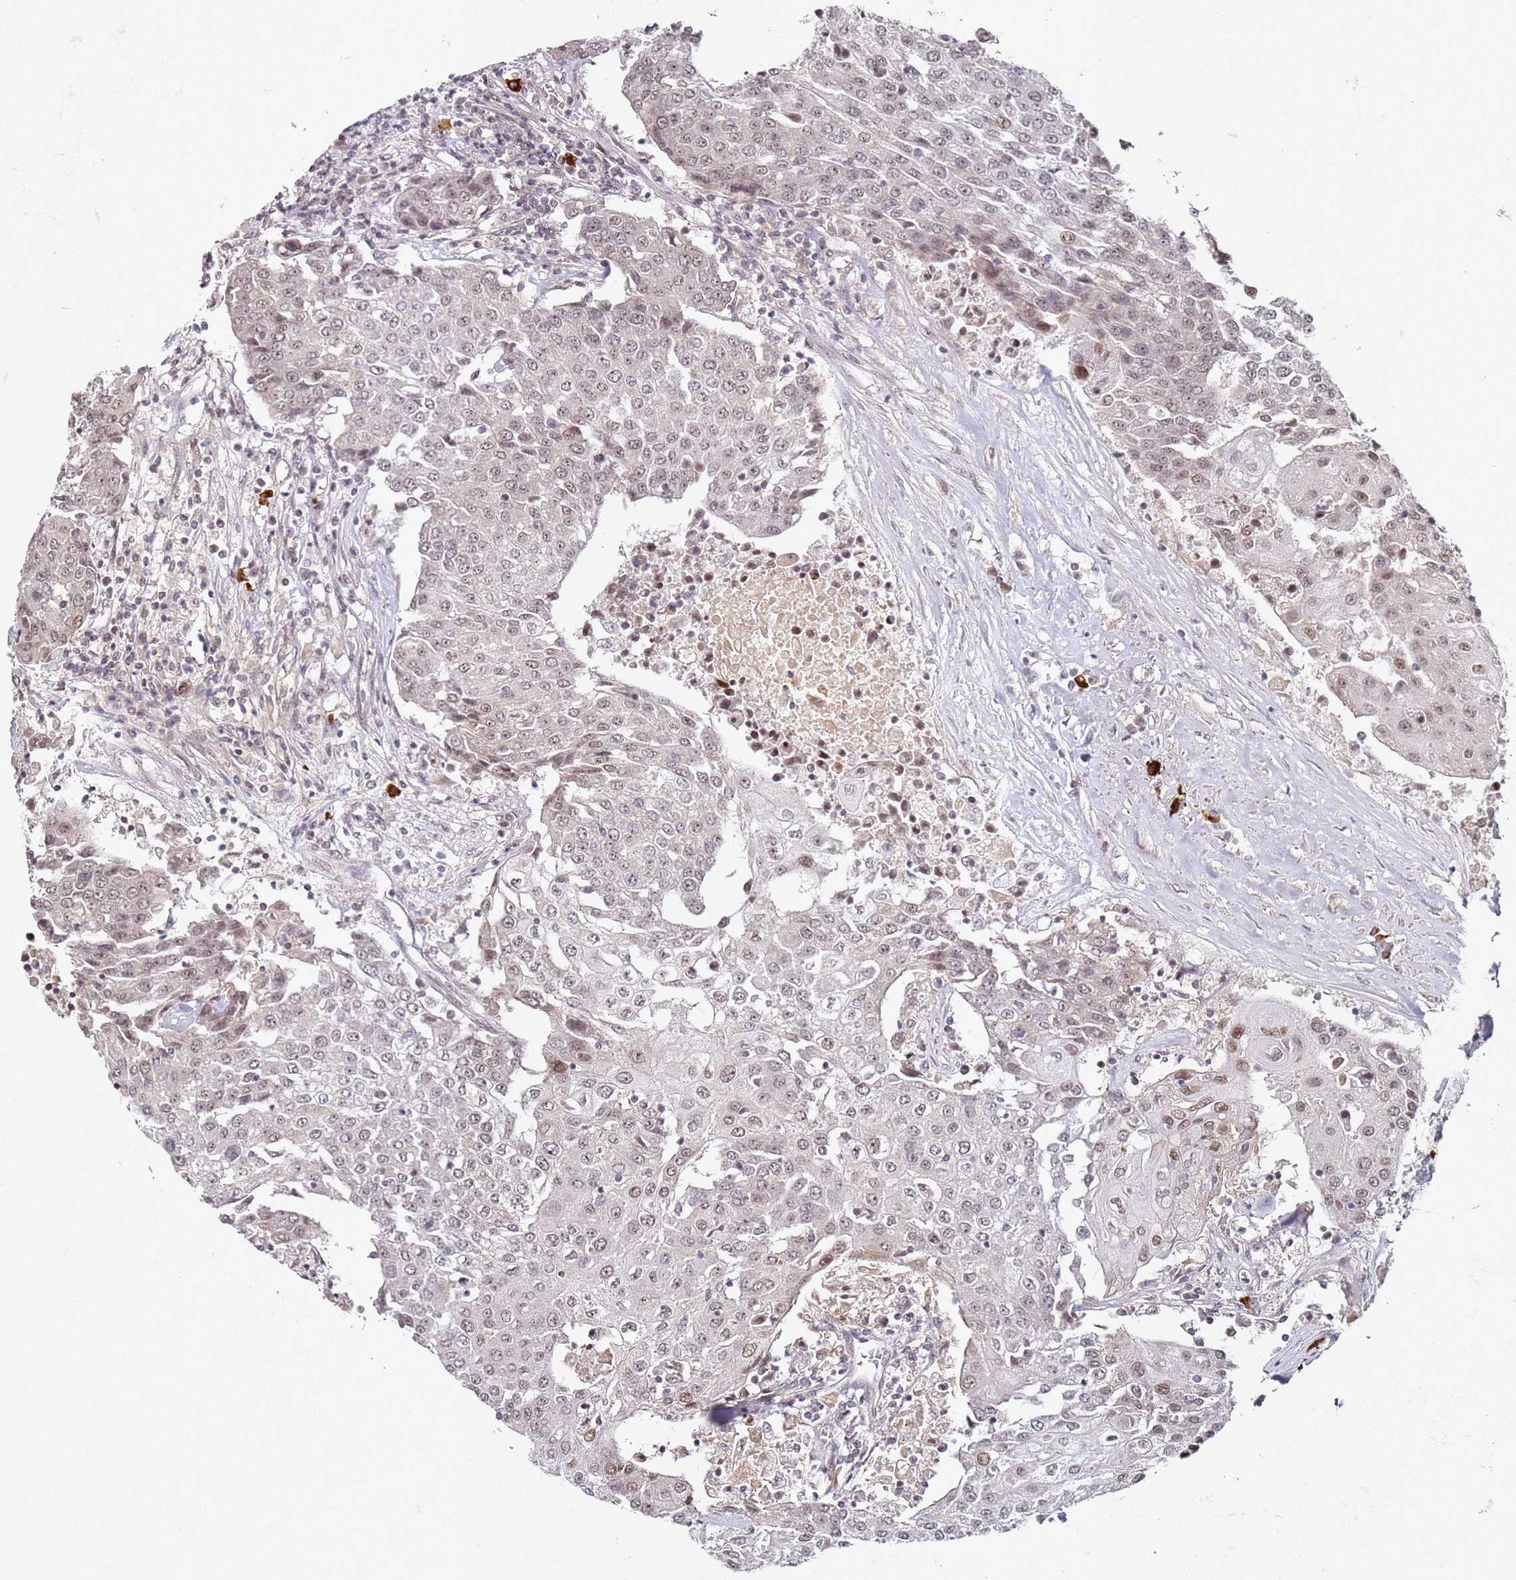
{"staining": {"intensity": "moderate", "quantity": ">75%", "location": "nuclear"}, "tissue": "urothelial cancer", "cell_type": "Tumor cells", "image_type": "cancer", "snomed": [{"axis": "morphology", "description": "Urothelial carcinoma, High grade"}, {"axis": "topography", "description": "Urinary bladder"}], "caption": "Immunohistochemical staining of urothelial cancer demonstrates medium levels of moderate nuclear protein positivity in about >75% of tumor cells.", "gene": "ATF6B", "patient": {"sex": "female", "age": 85}}